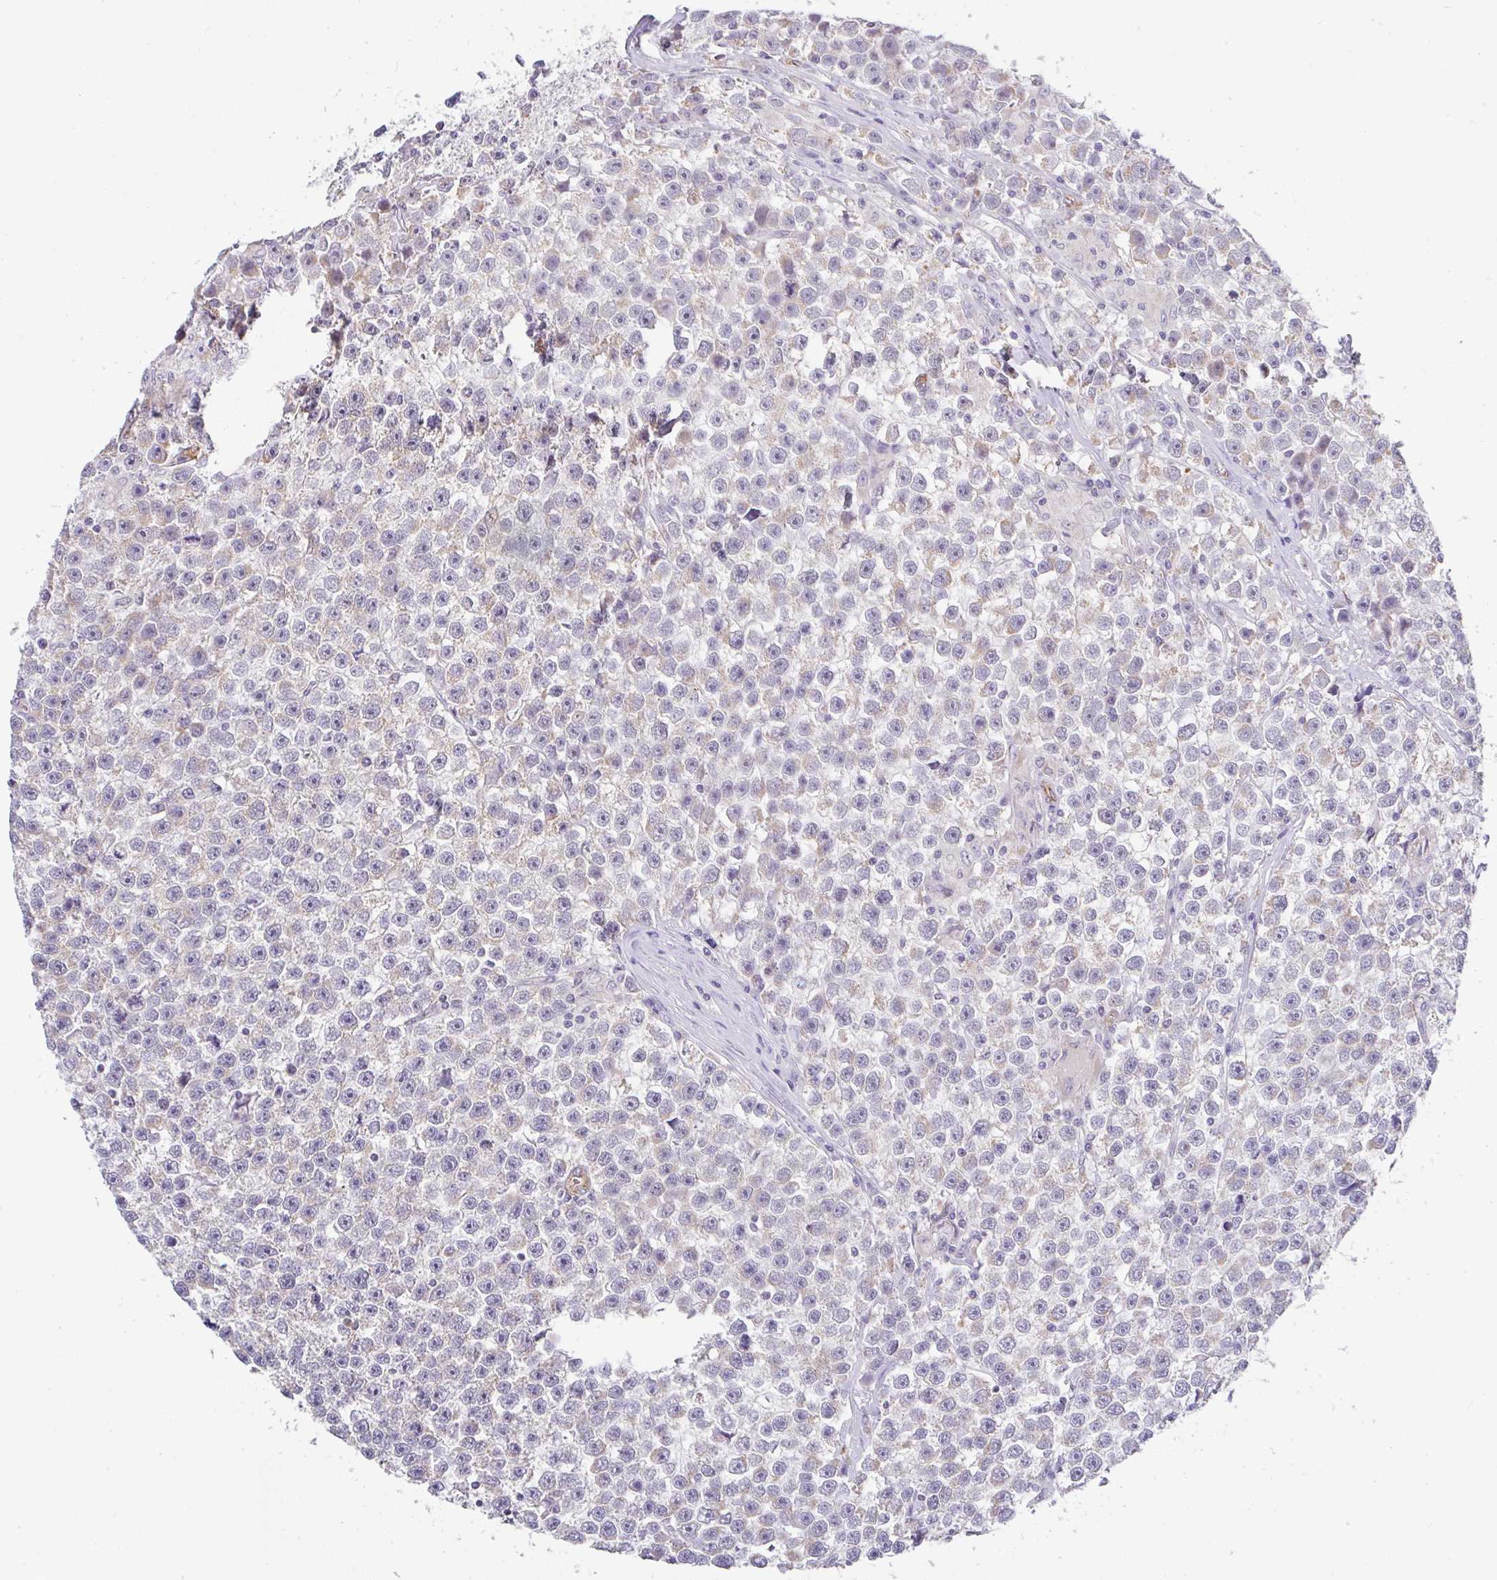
{"staining": {"intensity": "weak", "quantity": "<25%", "location": "cytoplasmic/membranous"}, "tissue": "testis cancer", "cell_type": "Tumor cells", "image_type": "cancer", "snomed": [{"axis": "morphology", "description": "Seminoma, NOS"}, {"axis": "topography", "description": "Testis"}], "caption": "DAB (3,3'-diaminobenzidine) immunohistochemical staining of testis cancer (seminoma) exhibits no significant positivity in tumor cells.", "gene": "PLCD4", "patient": {"sex": "male", "age": 31}}